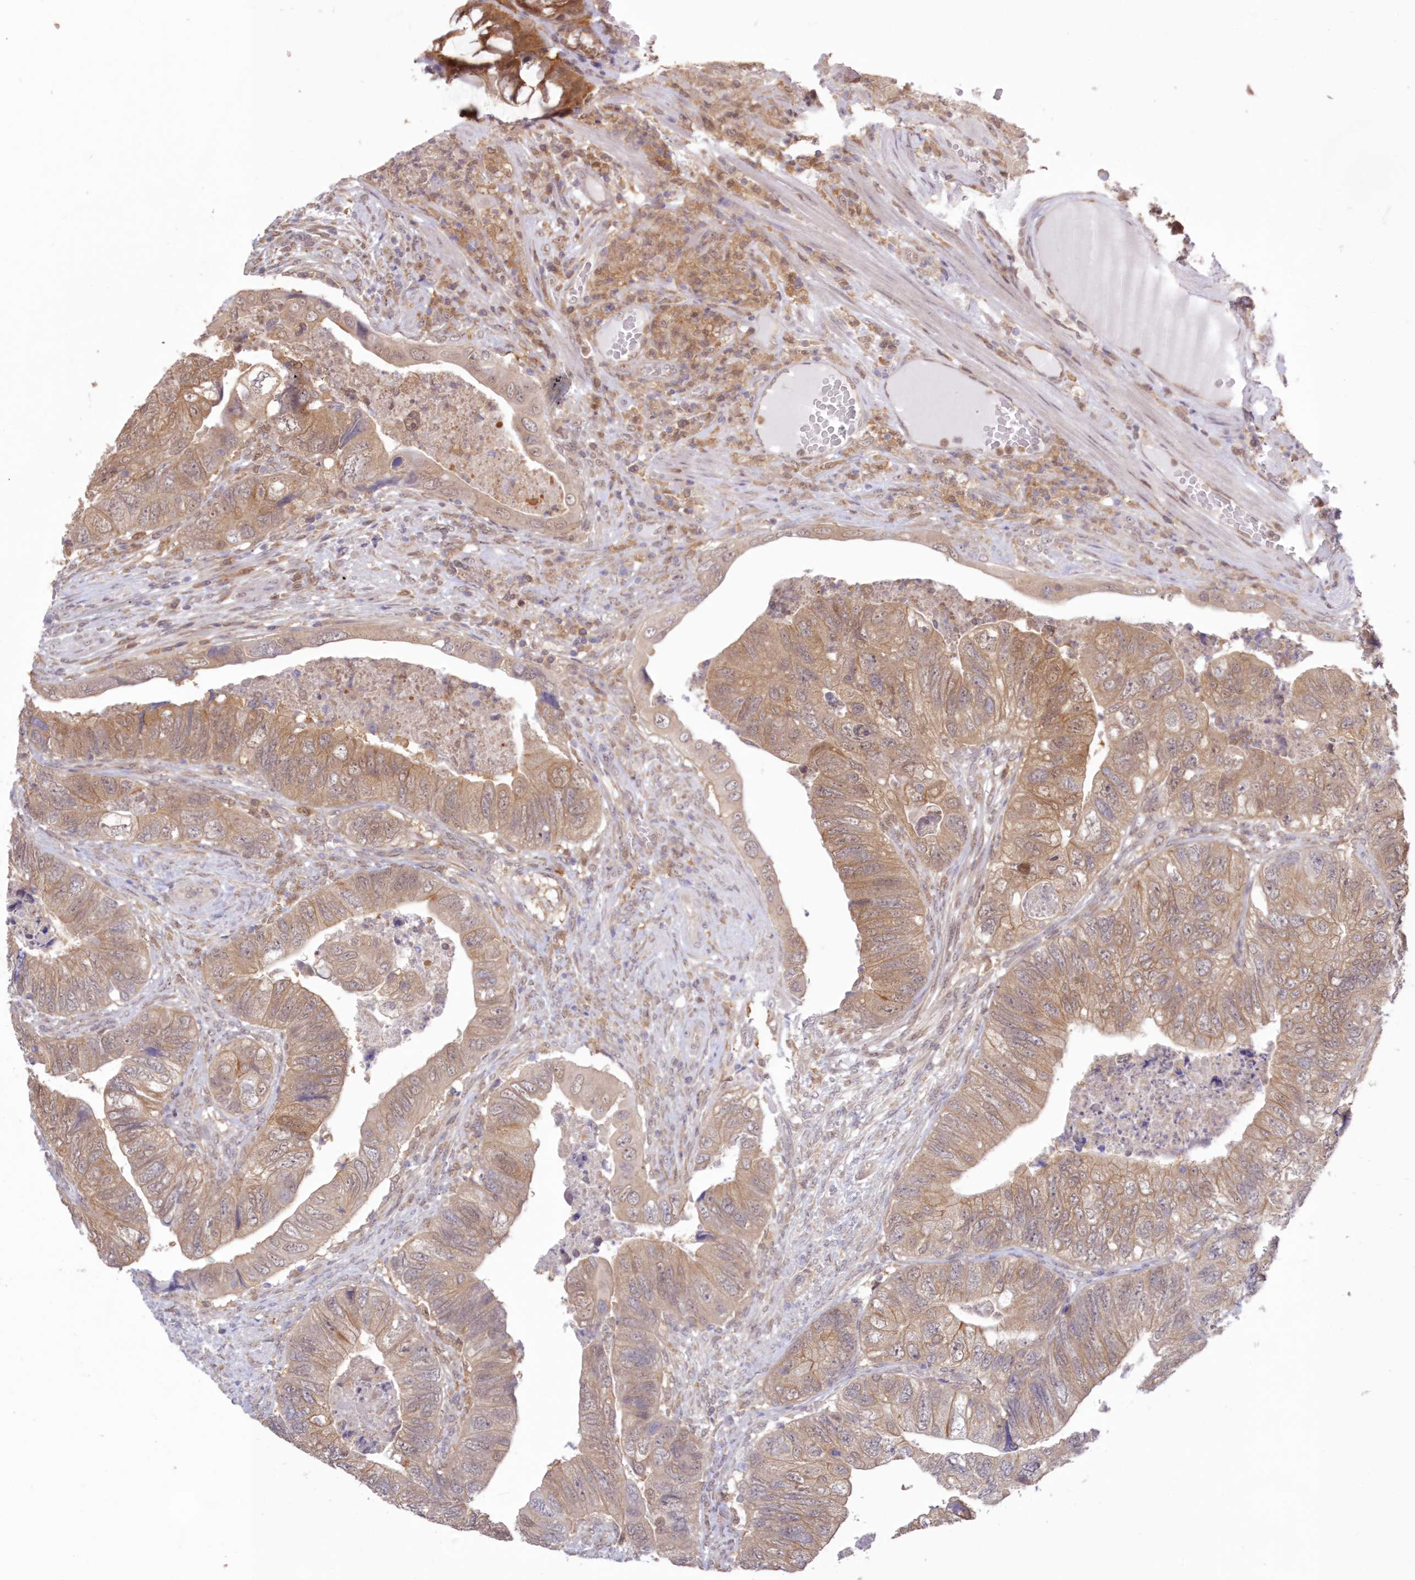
{"staining": {"intensity": "moderate", "quantity": ">75%", "location": "cytoplasmic/membranous"}, "tissue": "colorectal cancer", "cell_type": "Tumor cells", "image_type": "cancer", "snomed": [{"axis": "morphology", "description": "Adenocarcinoma, NOS"}, {"axis": "topography", "description": "Rectum"}], "caption": "Protein staining reveals moderate cytoplasmic/membranous staining in approximately >75% of tumor cells in colorectal adenocarcinoma.", "gene": "RNPEP", "patient": {"sex": "male", "age": 63}}